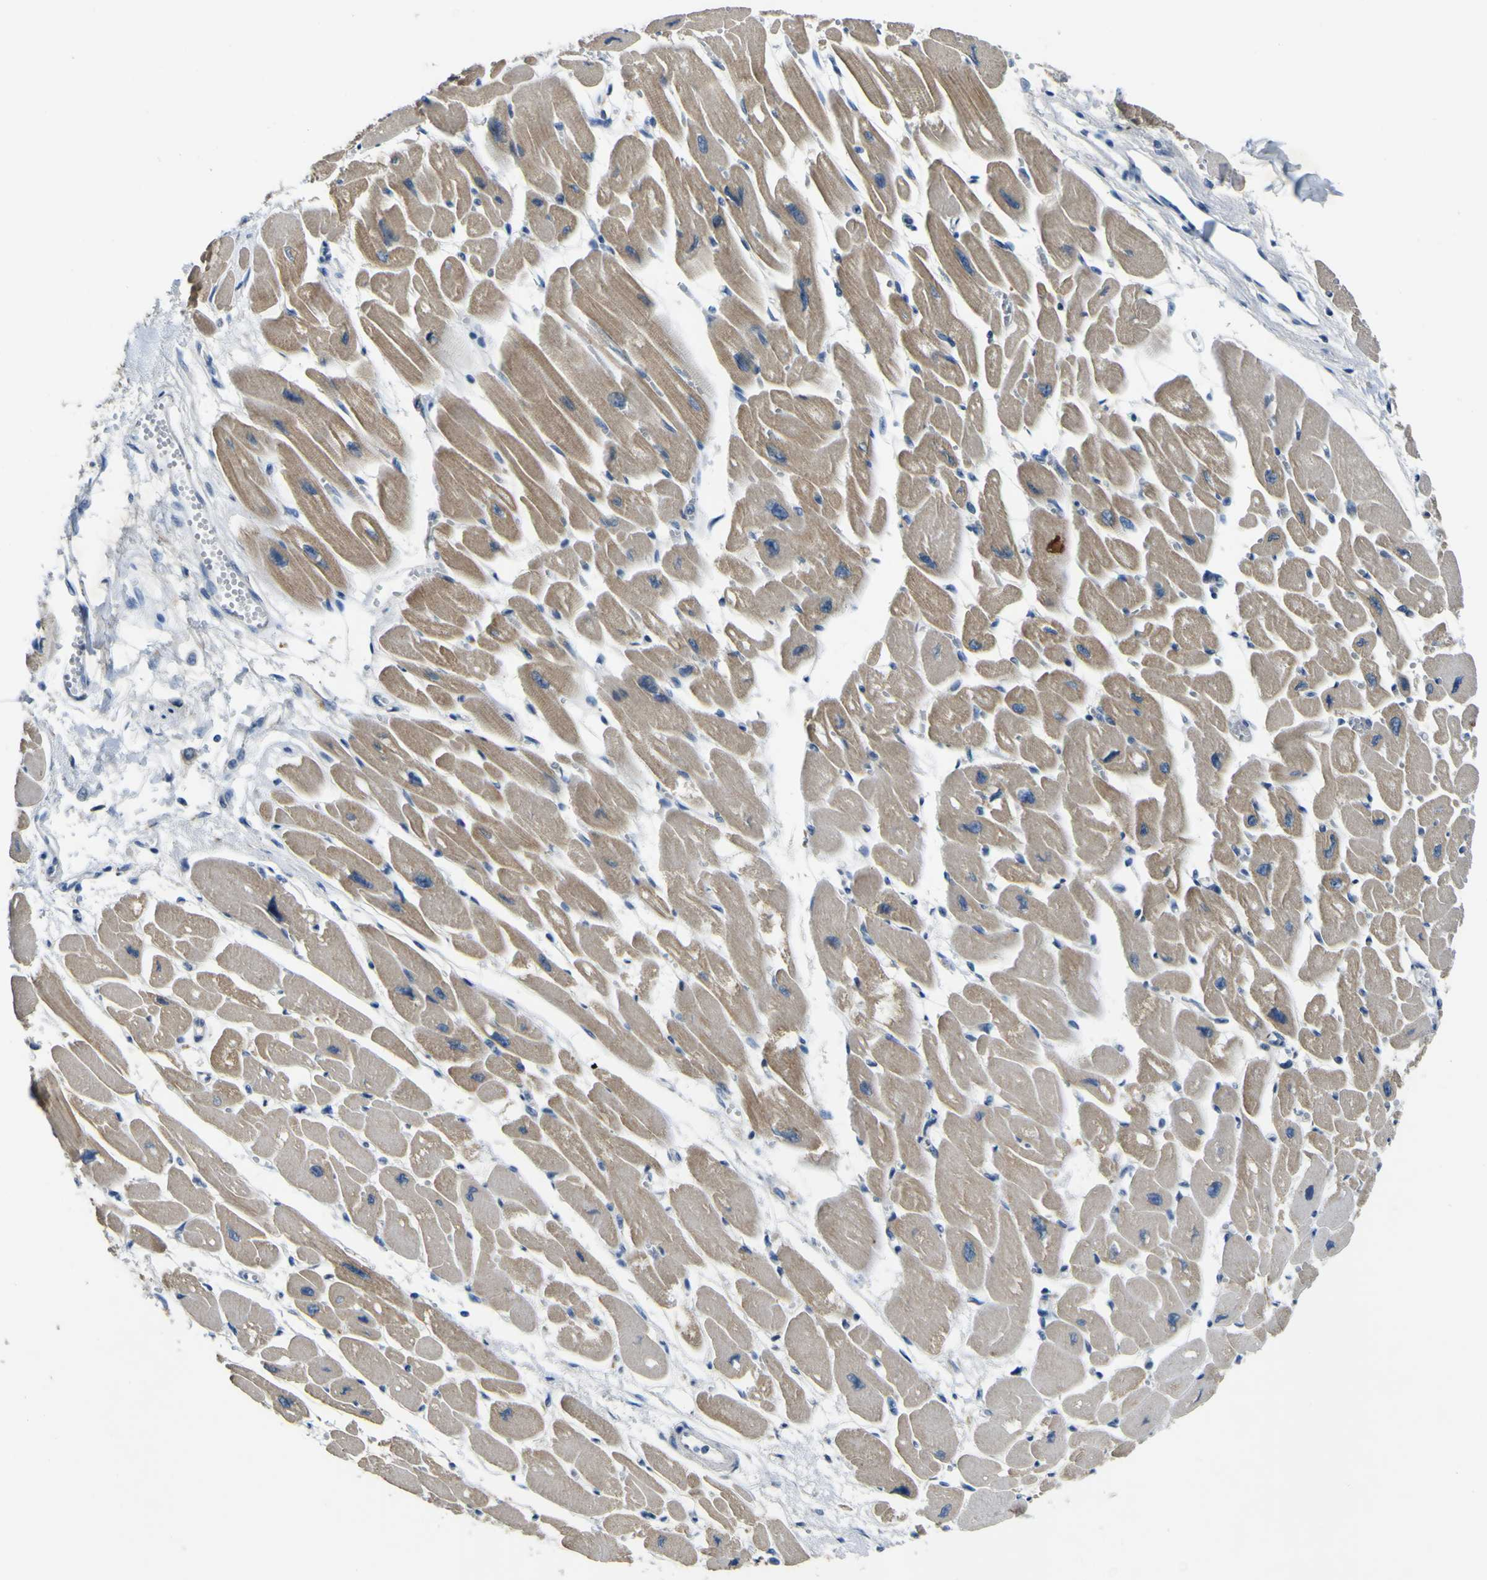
{"staining": {"intensity": "weak", "quantity": ">75%", "location": "cytoplasmic/membranous"}, "tissue": "heart muscle", "cell_type": "Cardiomyocytes", "image_type": "normal", "snomed": [{"axis": "morphology", "description": "Normal tissue, NOS"}, {"axis": "topography", "description": "Heart"}], "caption": "Protein expression analysis of normal heart muscle exhibits weak cytoplasmic/membranous expression in about >75% of cardiomyocytes. Nuclei are stained in blue.", "gene": "LDLR", "patient": {"sex": "female", "age": 54}}